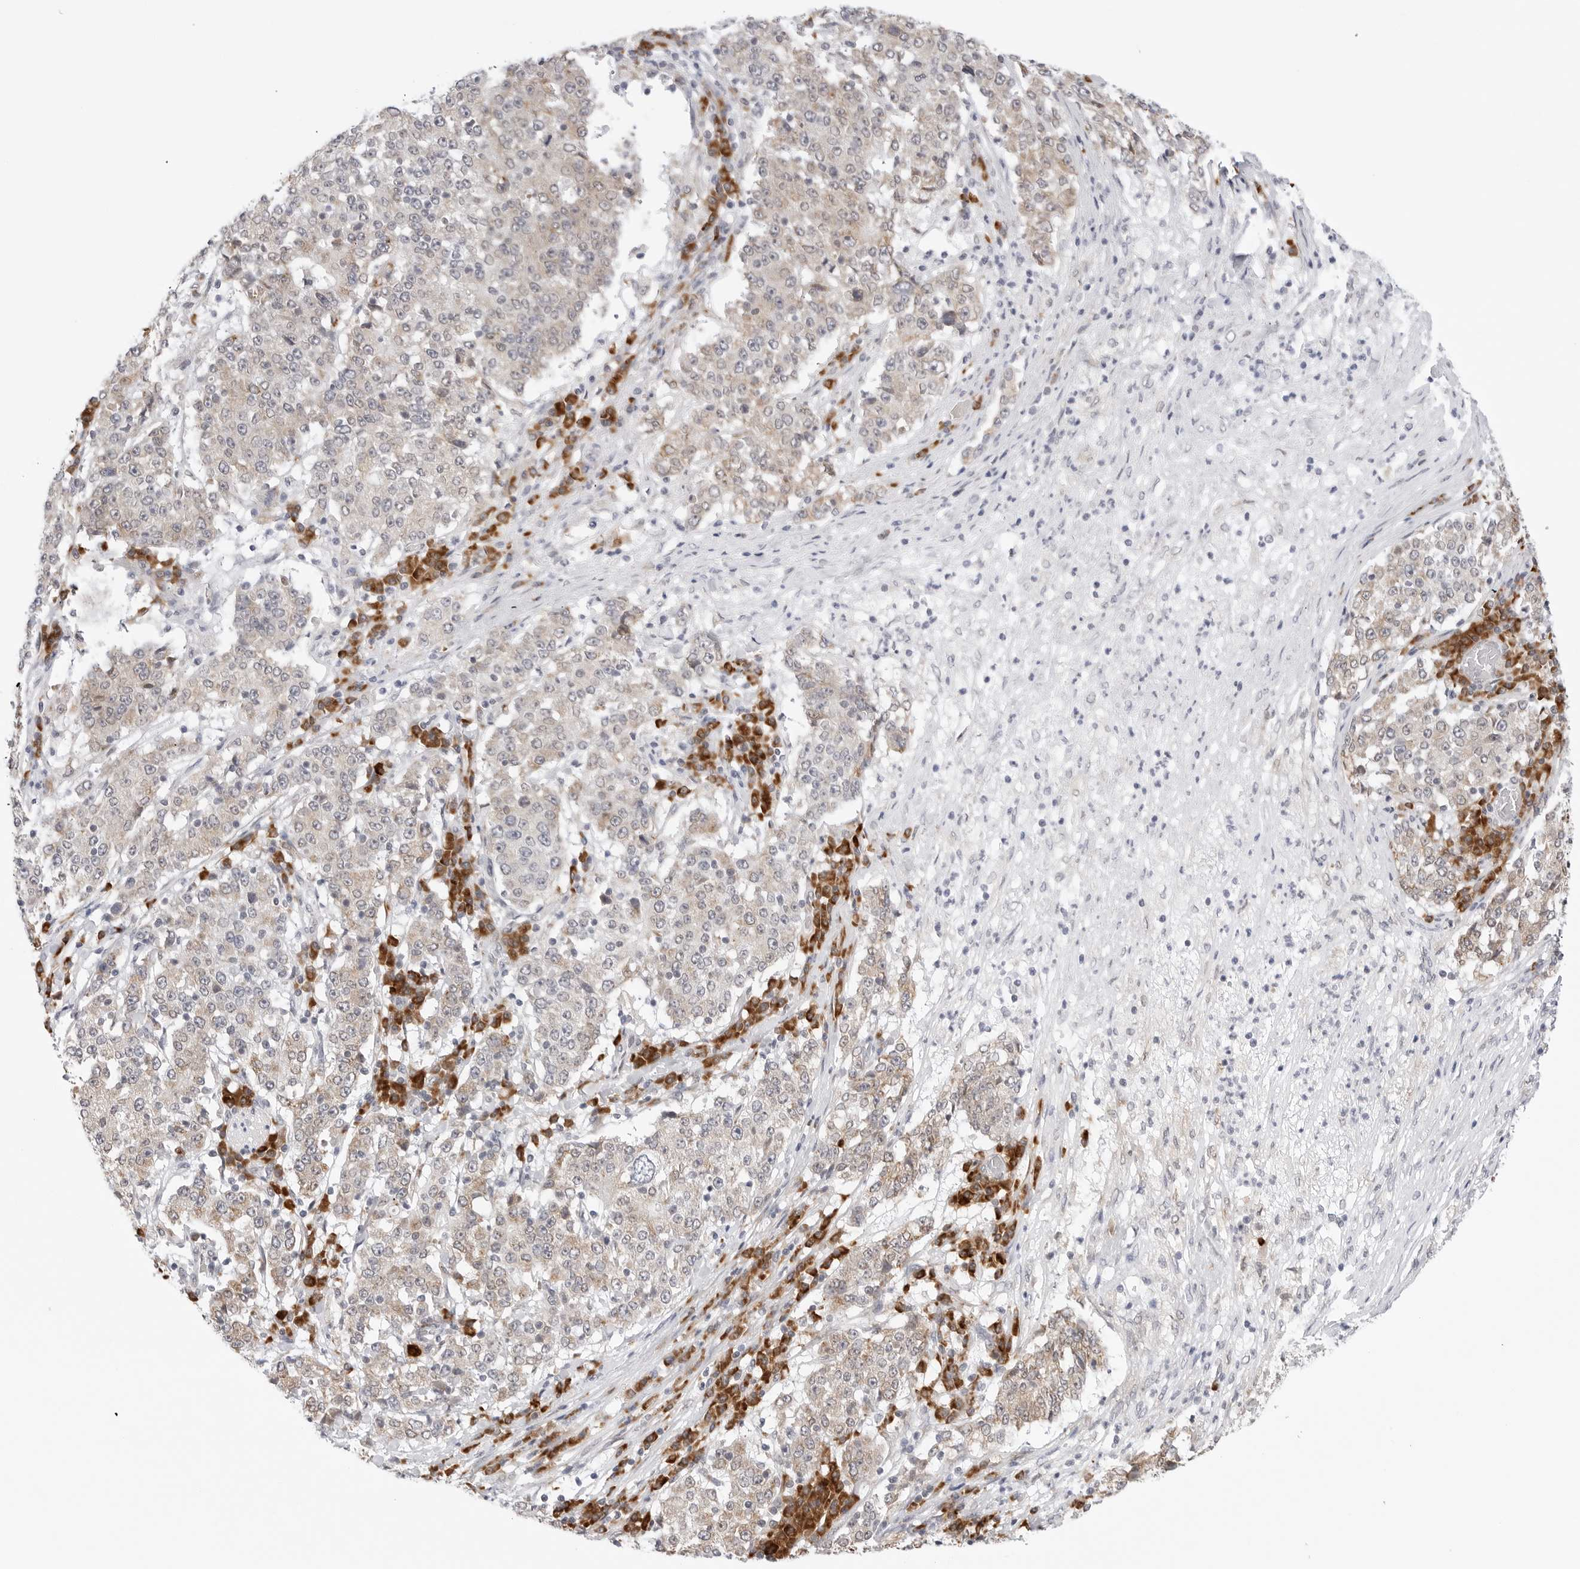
{"staining": {"intensity": "weak", "quantity": "25%-75%", "location": "cytoplasmic/membranous"}, "tissue": "stomach cancer", "cell_type": "Tumor cells", "image_type": "cancer", "snomed": [{"axis": "morphology", "description": "Adenocarcinoma, NOS"}, {"axis": "topography", "description": "Stomach"}], "caption": "Human adenocarcinoma (stomach) stained with a protein marker displays weak staining in tumor cells.", "gene": "RPN1", "patient": {"sex": "male", "age": 59}}